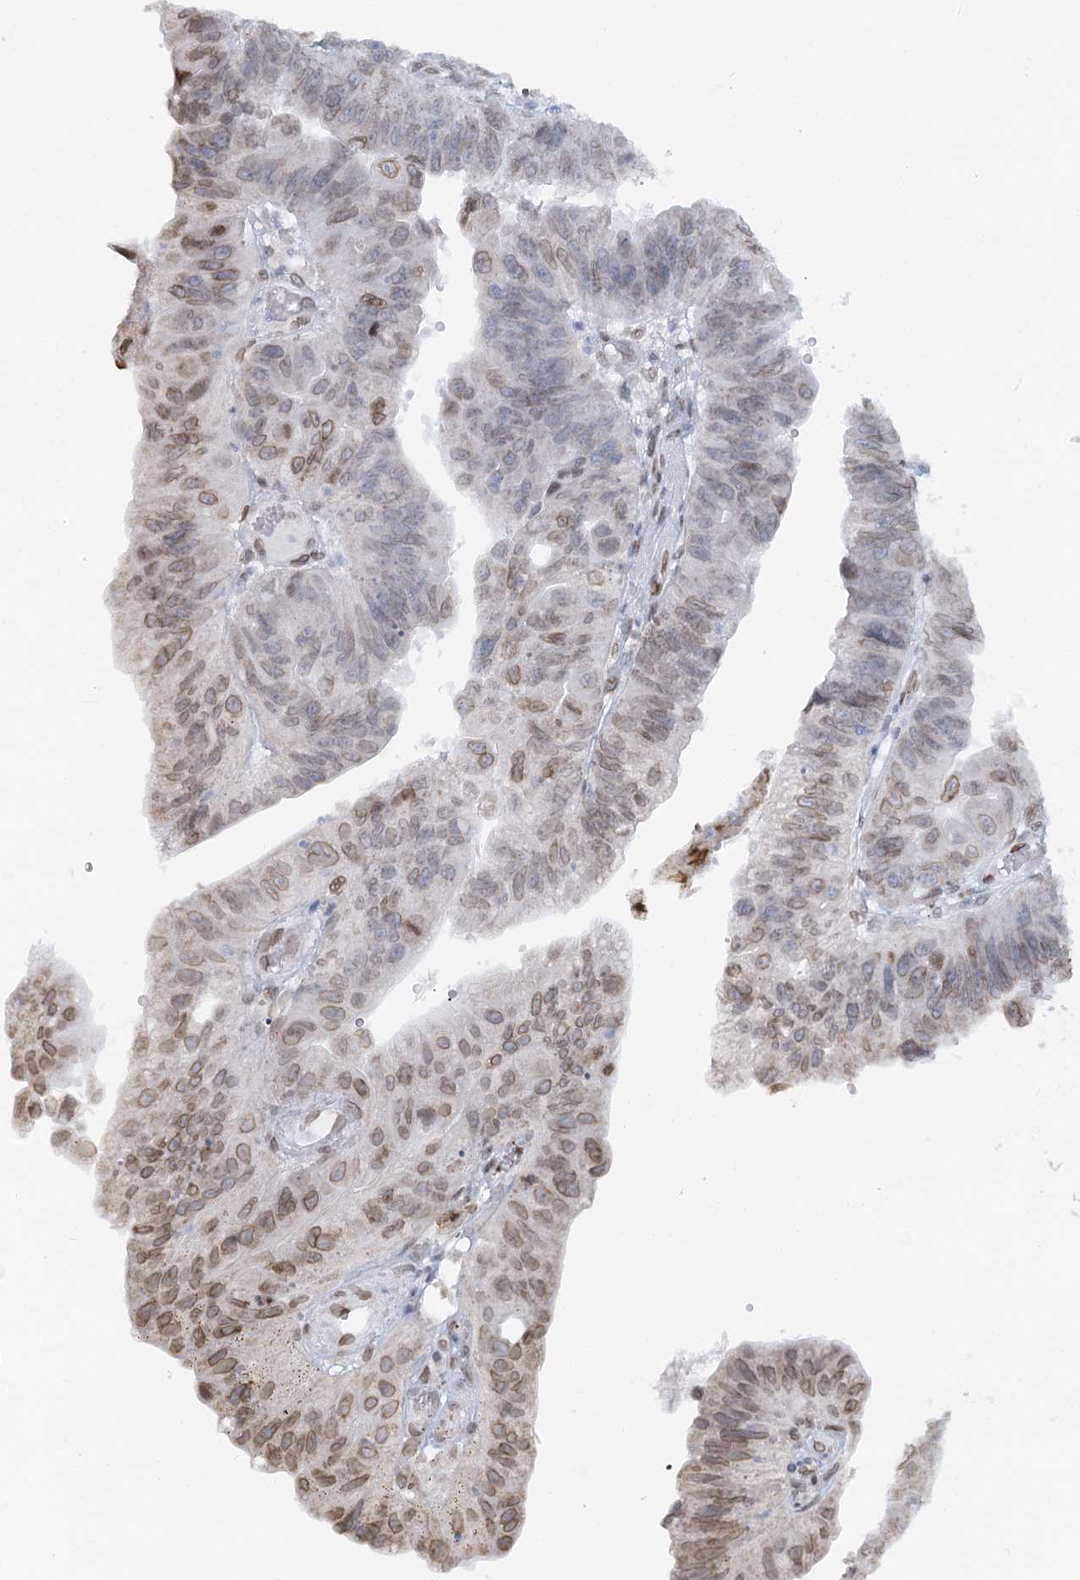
{"staining": {"intensity": "moderate", "quantity": "25%-75%", "location": "cytoplasmic/membranous,nuclear"}, "tissue": "stomach cancer", "cell_type": "Tumor cells", "image_type": "cancer", "snomed": [{"axis": "morphology", "description": "Adenocarcinoma, NOS"}, {"axis": "topography", "description": "Stomach"}], "caption": "This photomicrograph displays immunohistochemistry staining of human adenocarcinoma (stomach), with medium moderate cytoplasmic/membranous and nuclear positivity in about 25%-75% of tumor cells.", "gene": "VWA5A", "patient": {"sex": "male", "age": 59}}